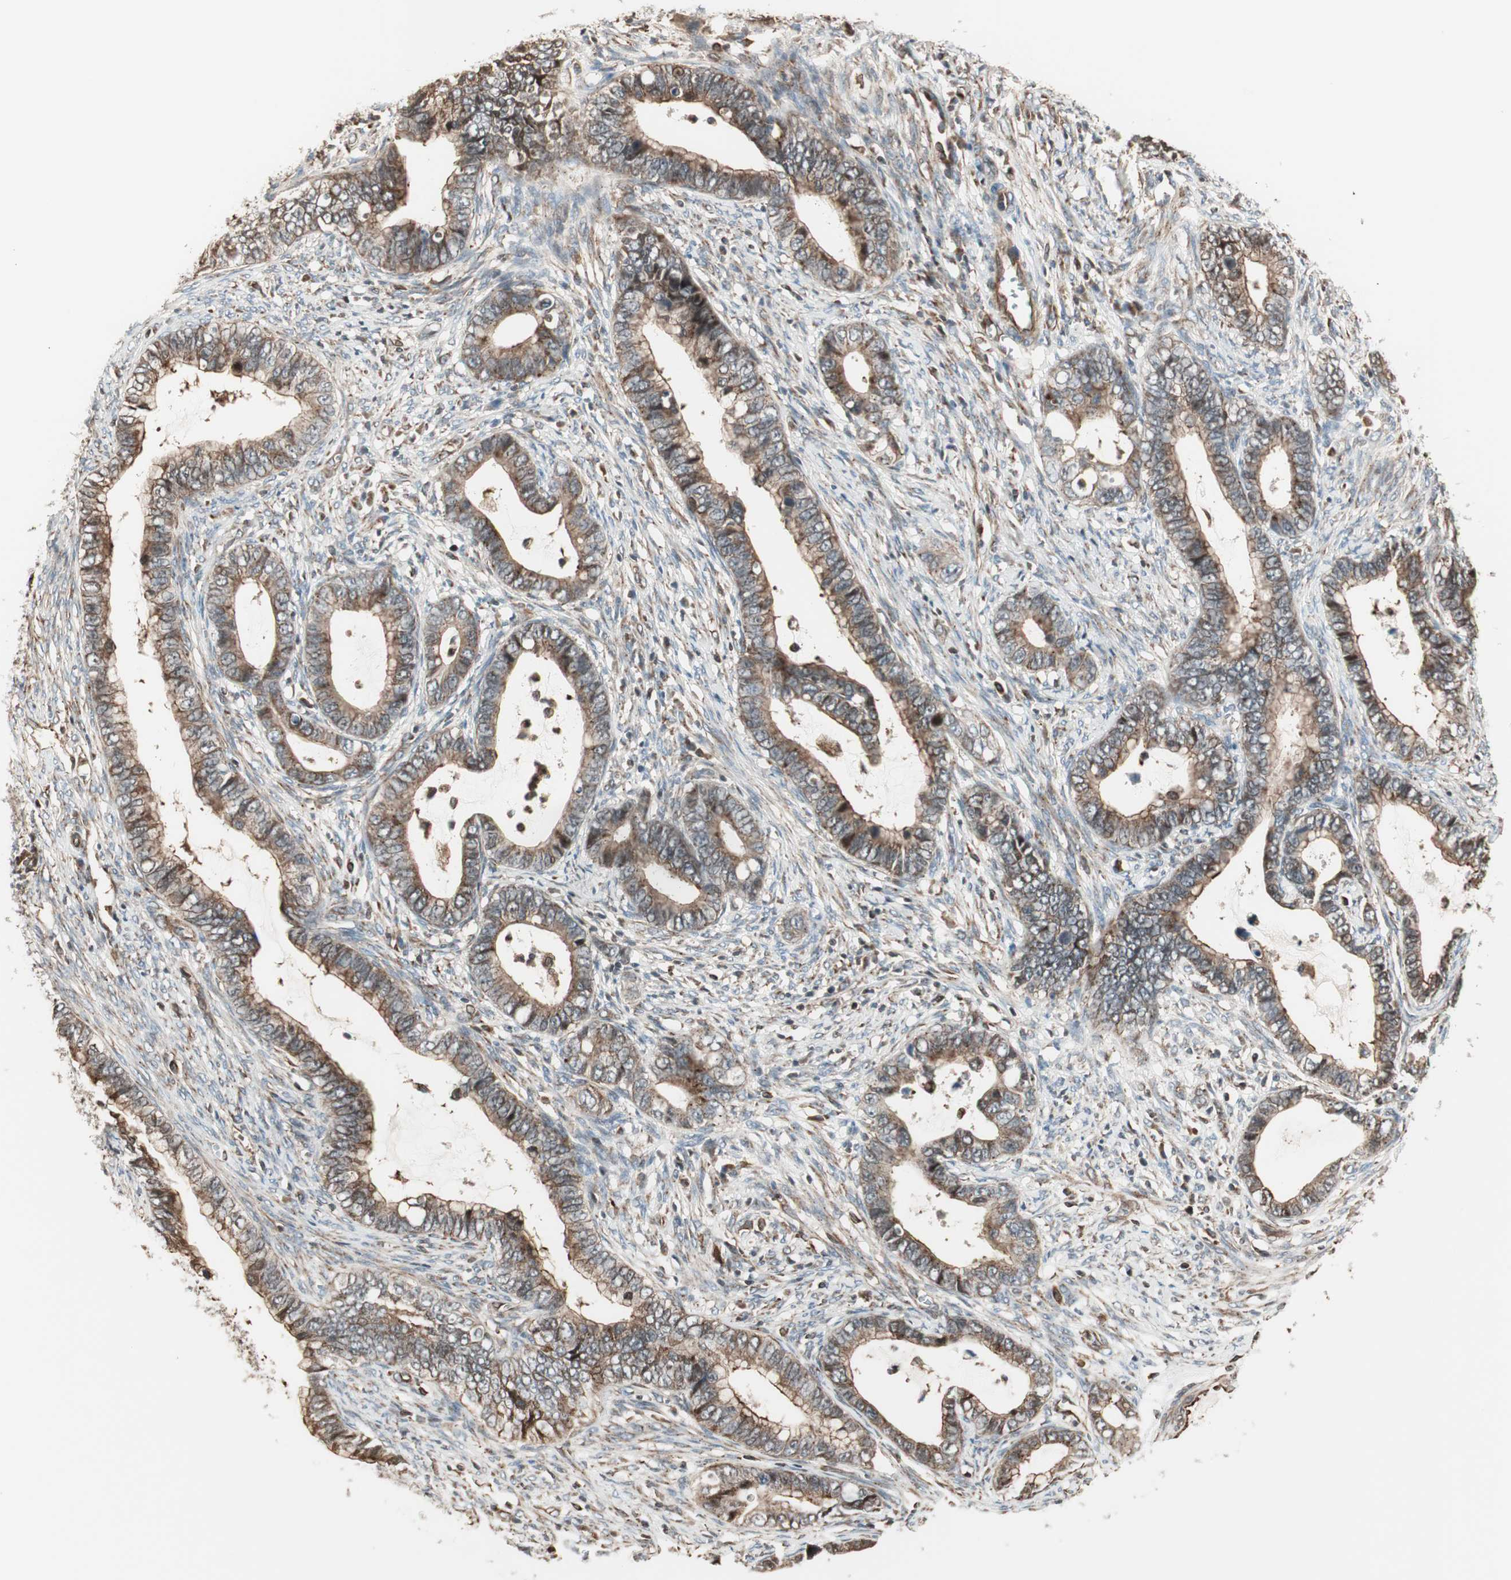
{"staining": {"intensity": "moderate", "quantity": ">75%", "location": "cytoplasmic/membranous"}, "tissue": "cervical cancer", "cell_type": "Tumor cells", "image_type": "cancer", "snomed": [{"axis": "morphology", "description": "Adenocarcinoma, NOS"}, {"axis": "topography", "description": "Cervix"}], "caption": "Tumor cells display medium levels of moderate cytoplasmic/membranous staining in approximately >75% of cells in adenocarcinoma (cervical). Nuclei are stained in blue.", "gene": "MAD2L2", "patient": {"sex": "female", "age": 44}}